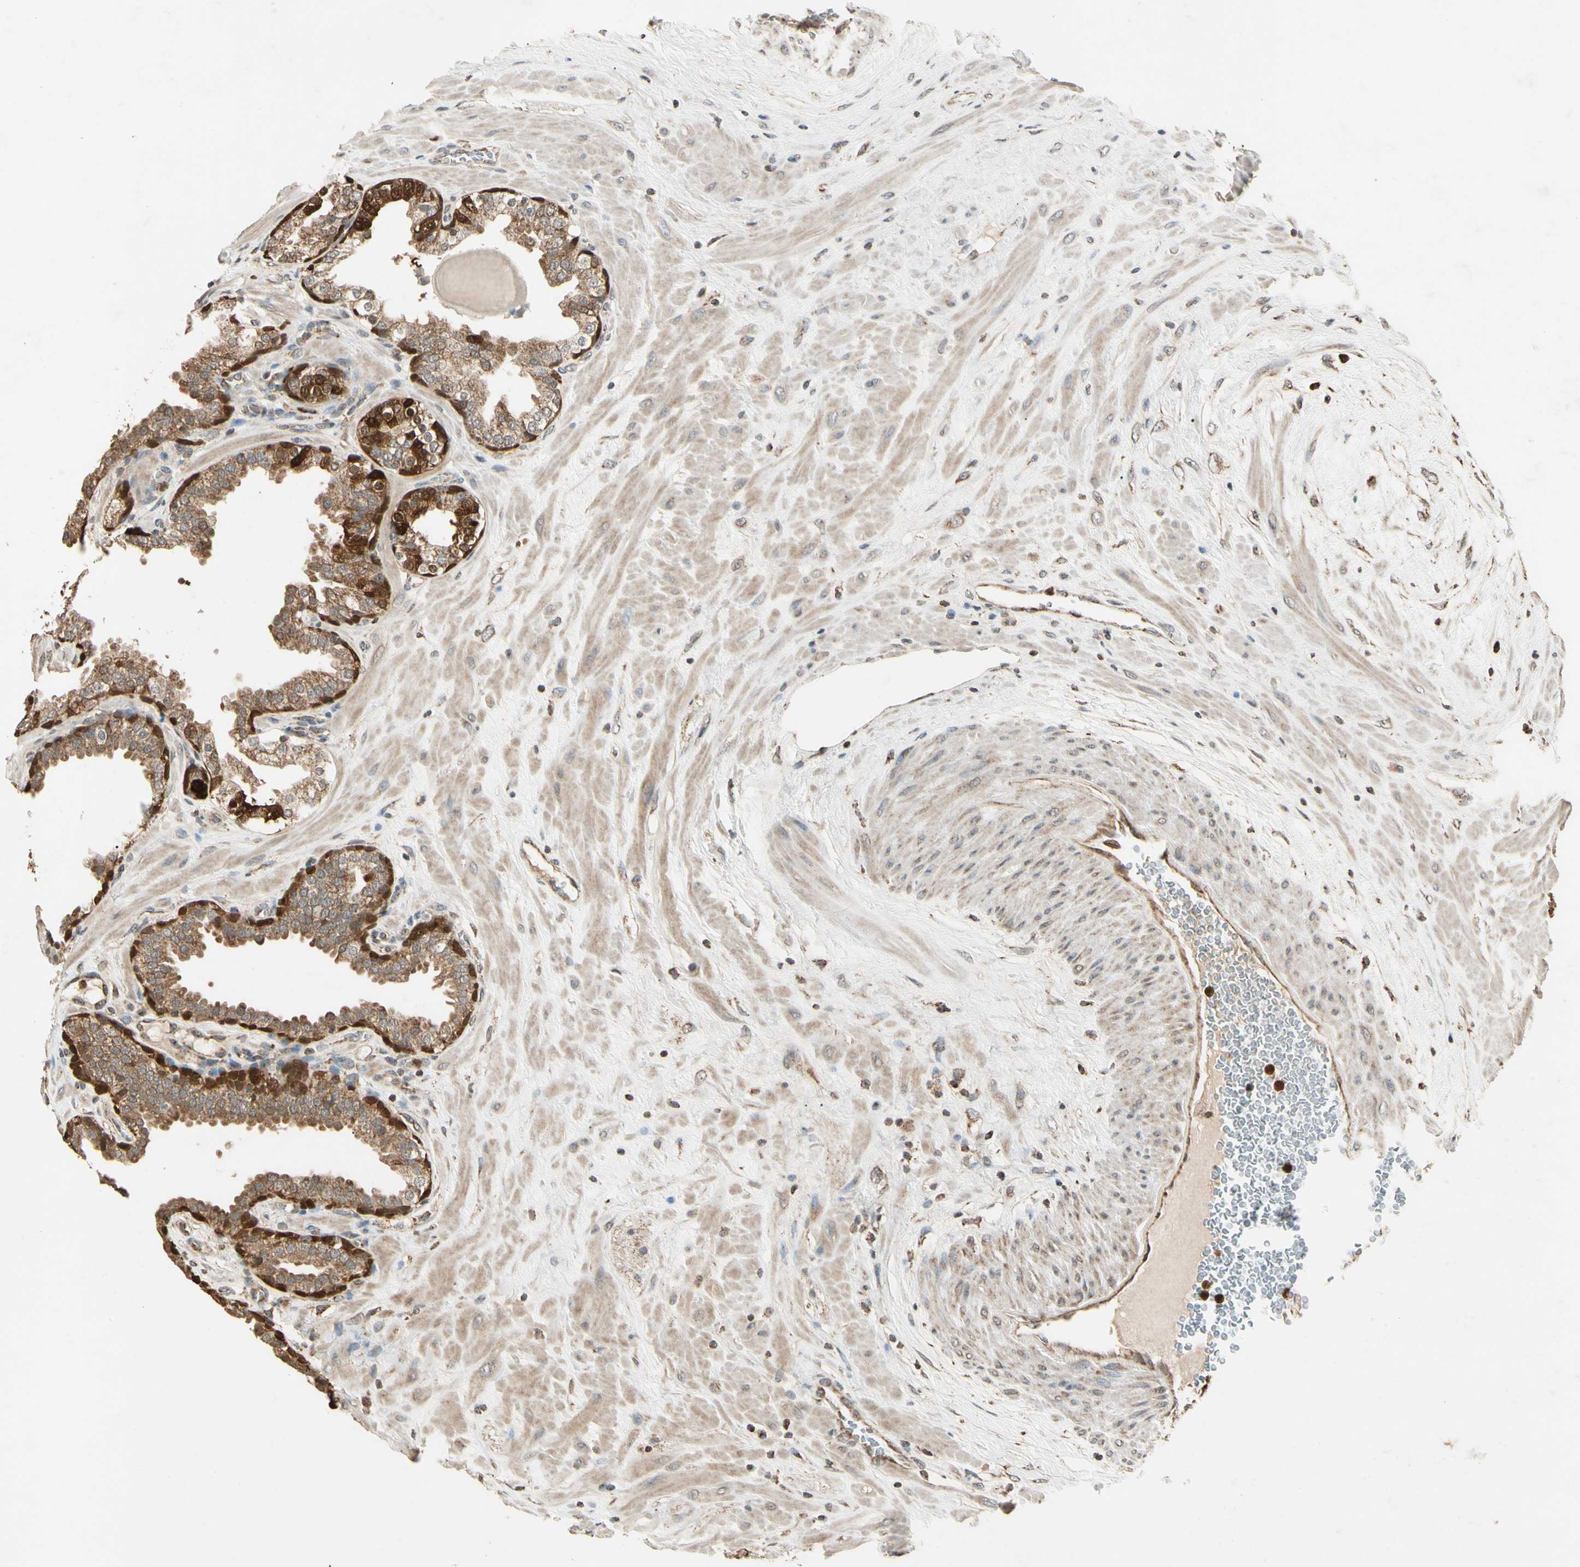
{"staining": {"intensity": "strong", "quantity": ">75%", "location": "cytoplasmic/membranous,nuclear"}, "tissue": "prostate", "cell_type": "Glandular cells", "image_type": "normal", "snomed": [{"axis": "morphology", "description": "Normal tissue, NOS"}, {"axis": "topography", "description": "Prostate"}], "caption": "Glandular cells reveal high levels of strong cytoplasmic/membranous,nuclear positivity in about >75% of cells in unremarkable prostate. Immunohistochemistry stains the protein in brown and the nuclei are stained blue.", "gene": "PRDX5", "patient": {"sex": "male", "age": 51}}